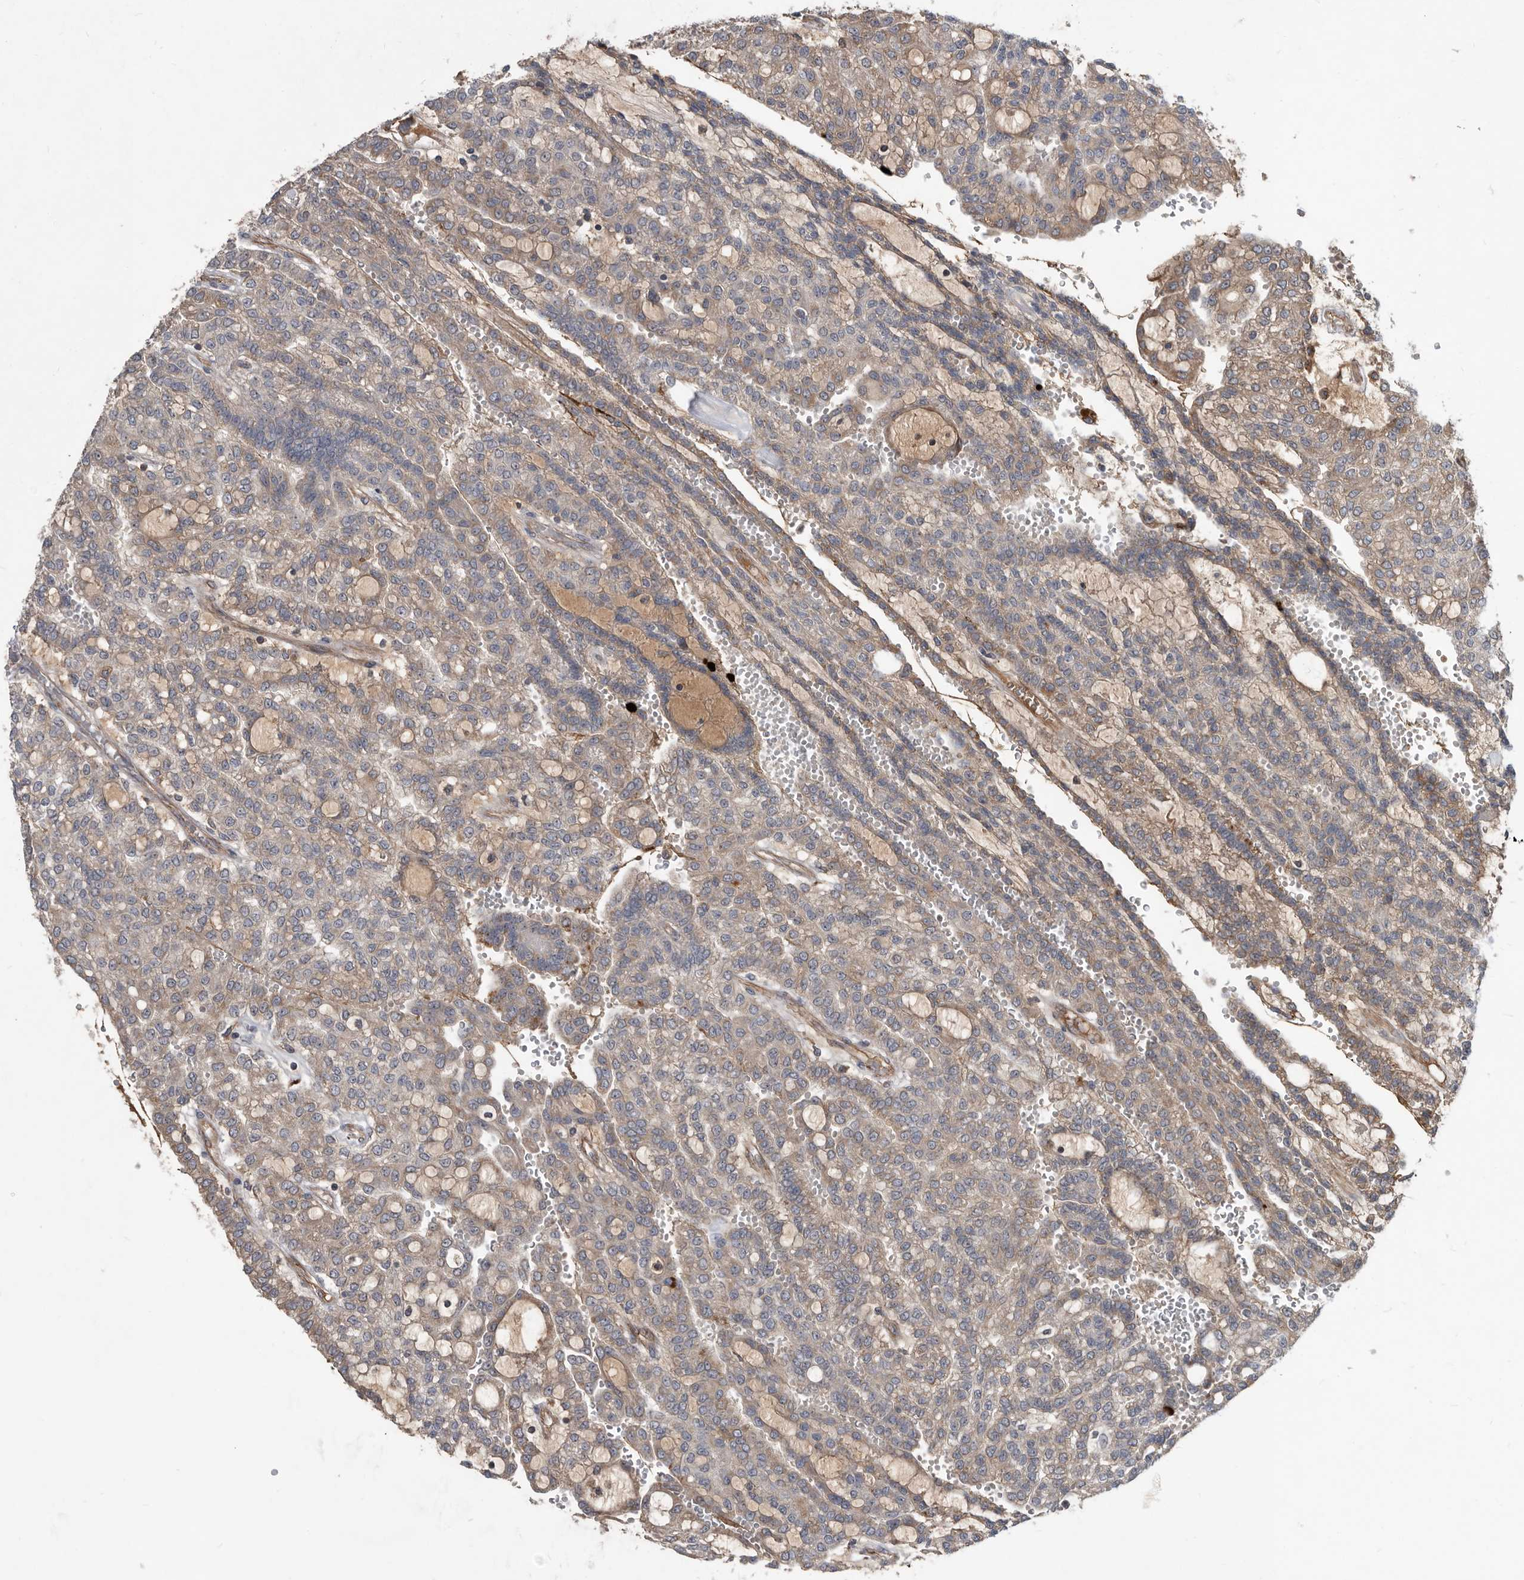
{"staining": {"intensity": "weak", "quantity": "25%-75%", "location": "cytoplasmic/membranous"}, "tissue": "renal cancer", "cell_type": "Tumor cells", "image_type": "cancer", "snomed": [{"axis": "morphology", "description": "Adenocarcinoma, NOS"}, {"axis": "topography", "description": "Kidney"}], "caption": "A high-resolution photomicrograph shows immunohistochemistry staining of renal cancer (adenocarcinoma), which displays weak cytoplasmic/membranous positivity in about 25%-75% of tumor cells. Nuclei are stained in blue.", "gene": "PI15", "patient": {"sex": "male", "age": 63}}